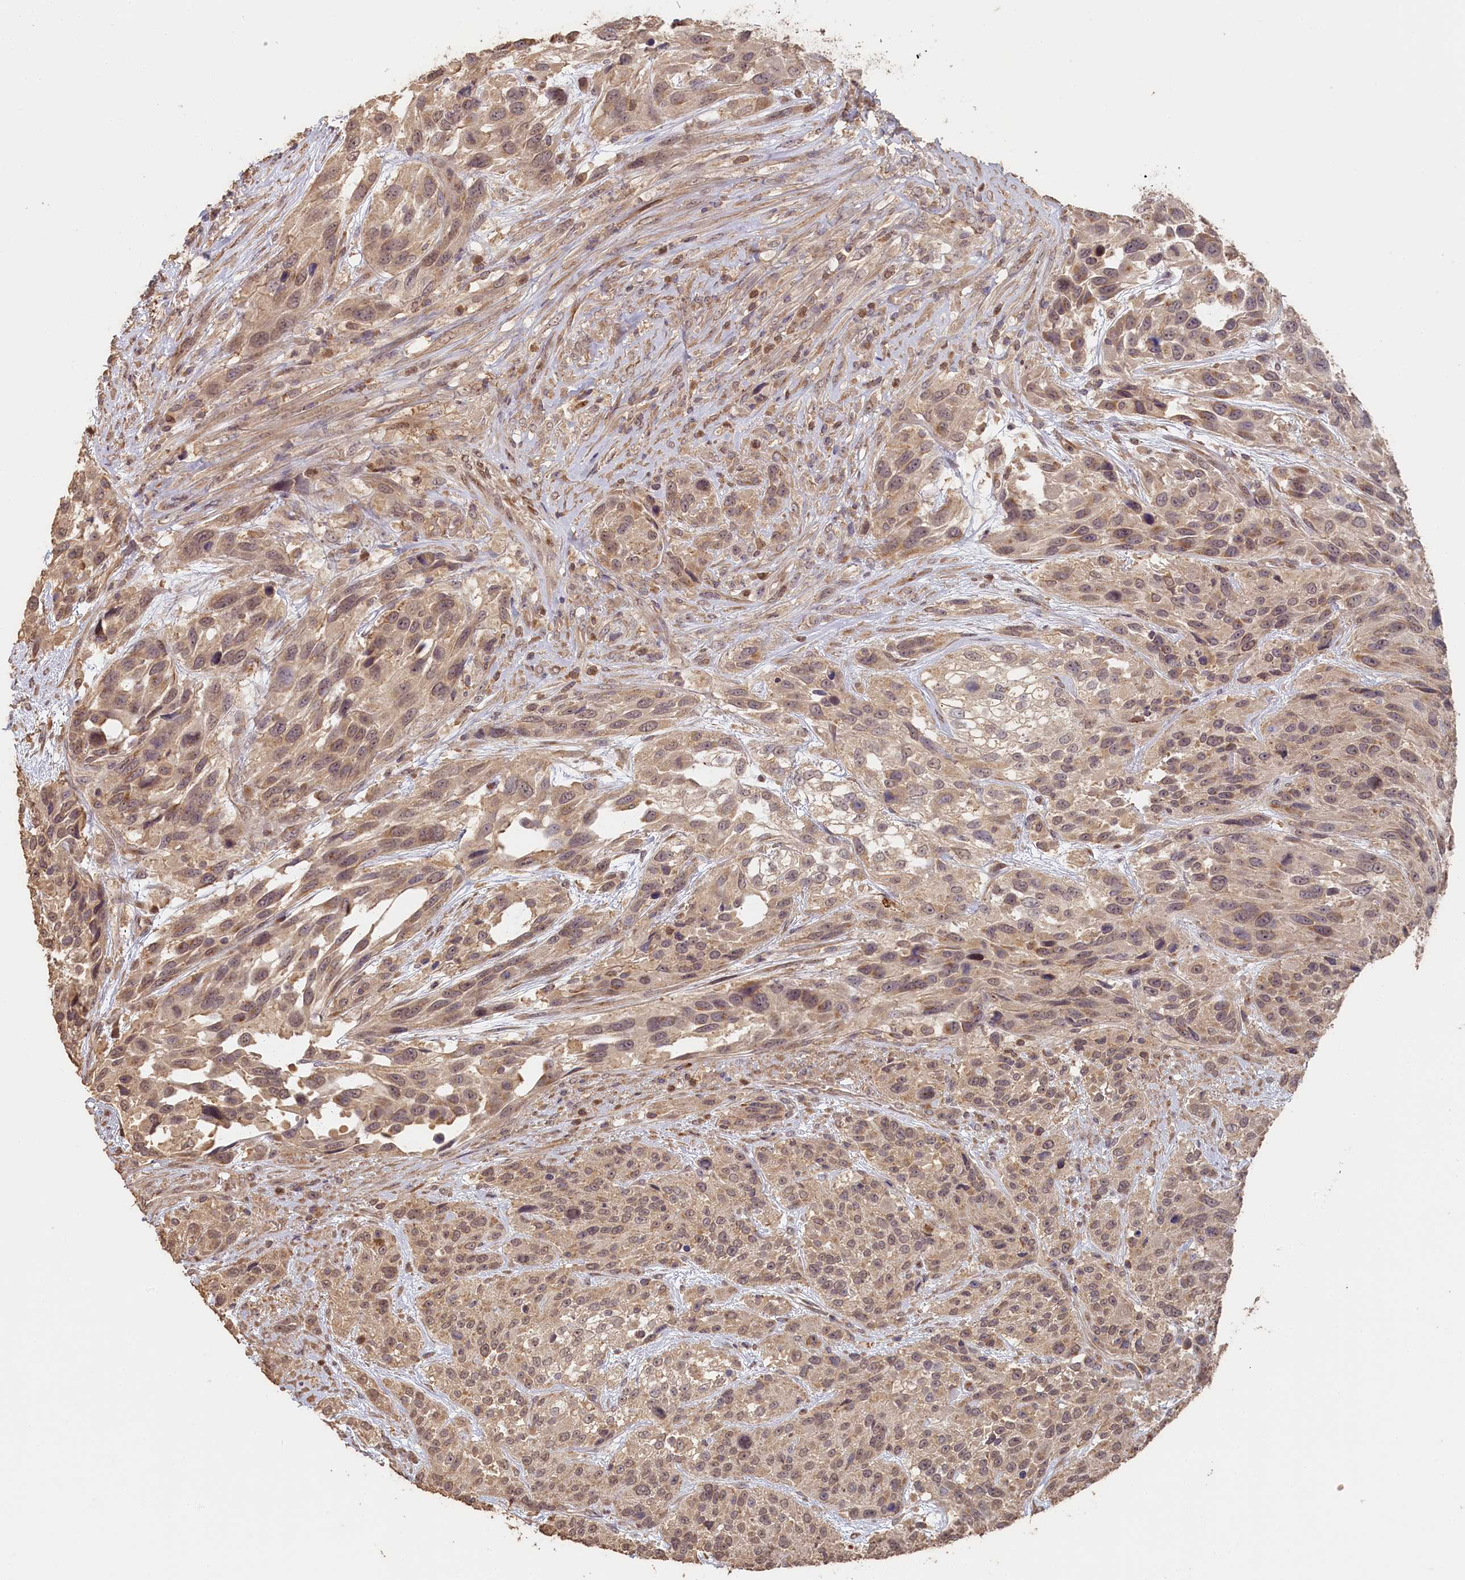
{"staining": {"intensity": "moderate", "quantity": ">75%", "location": "cytoplasmic/membranous,nuclear"}, "tissue": "urothelial cancer", "cell_type": "Tumor cells", "image_type": "cancer", "snomed": [{"axis": "morphology", "description": "Urothelial carcinoma, High grade"}, {"axis": "topography", "description": "Urinary bladder"}], "caption": "This is an image of immunohistochemistry staining of urothelial cancer, which shows moderate staining in the cytoplasmic/membranous and nuclear of tumor cells.", "gene": "STX16", "patient": {"sex": "female", "age": 70}}